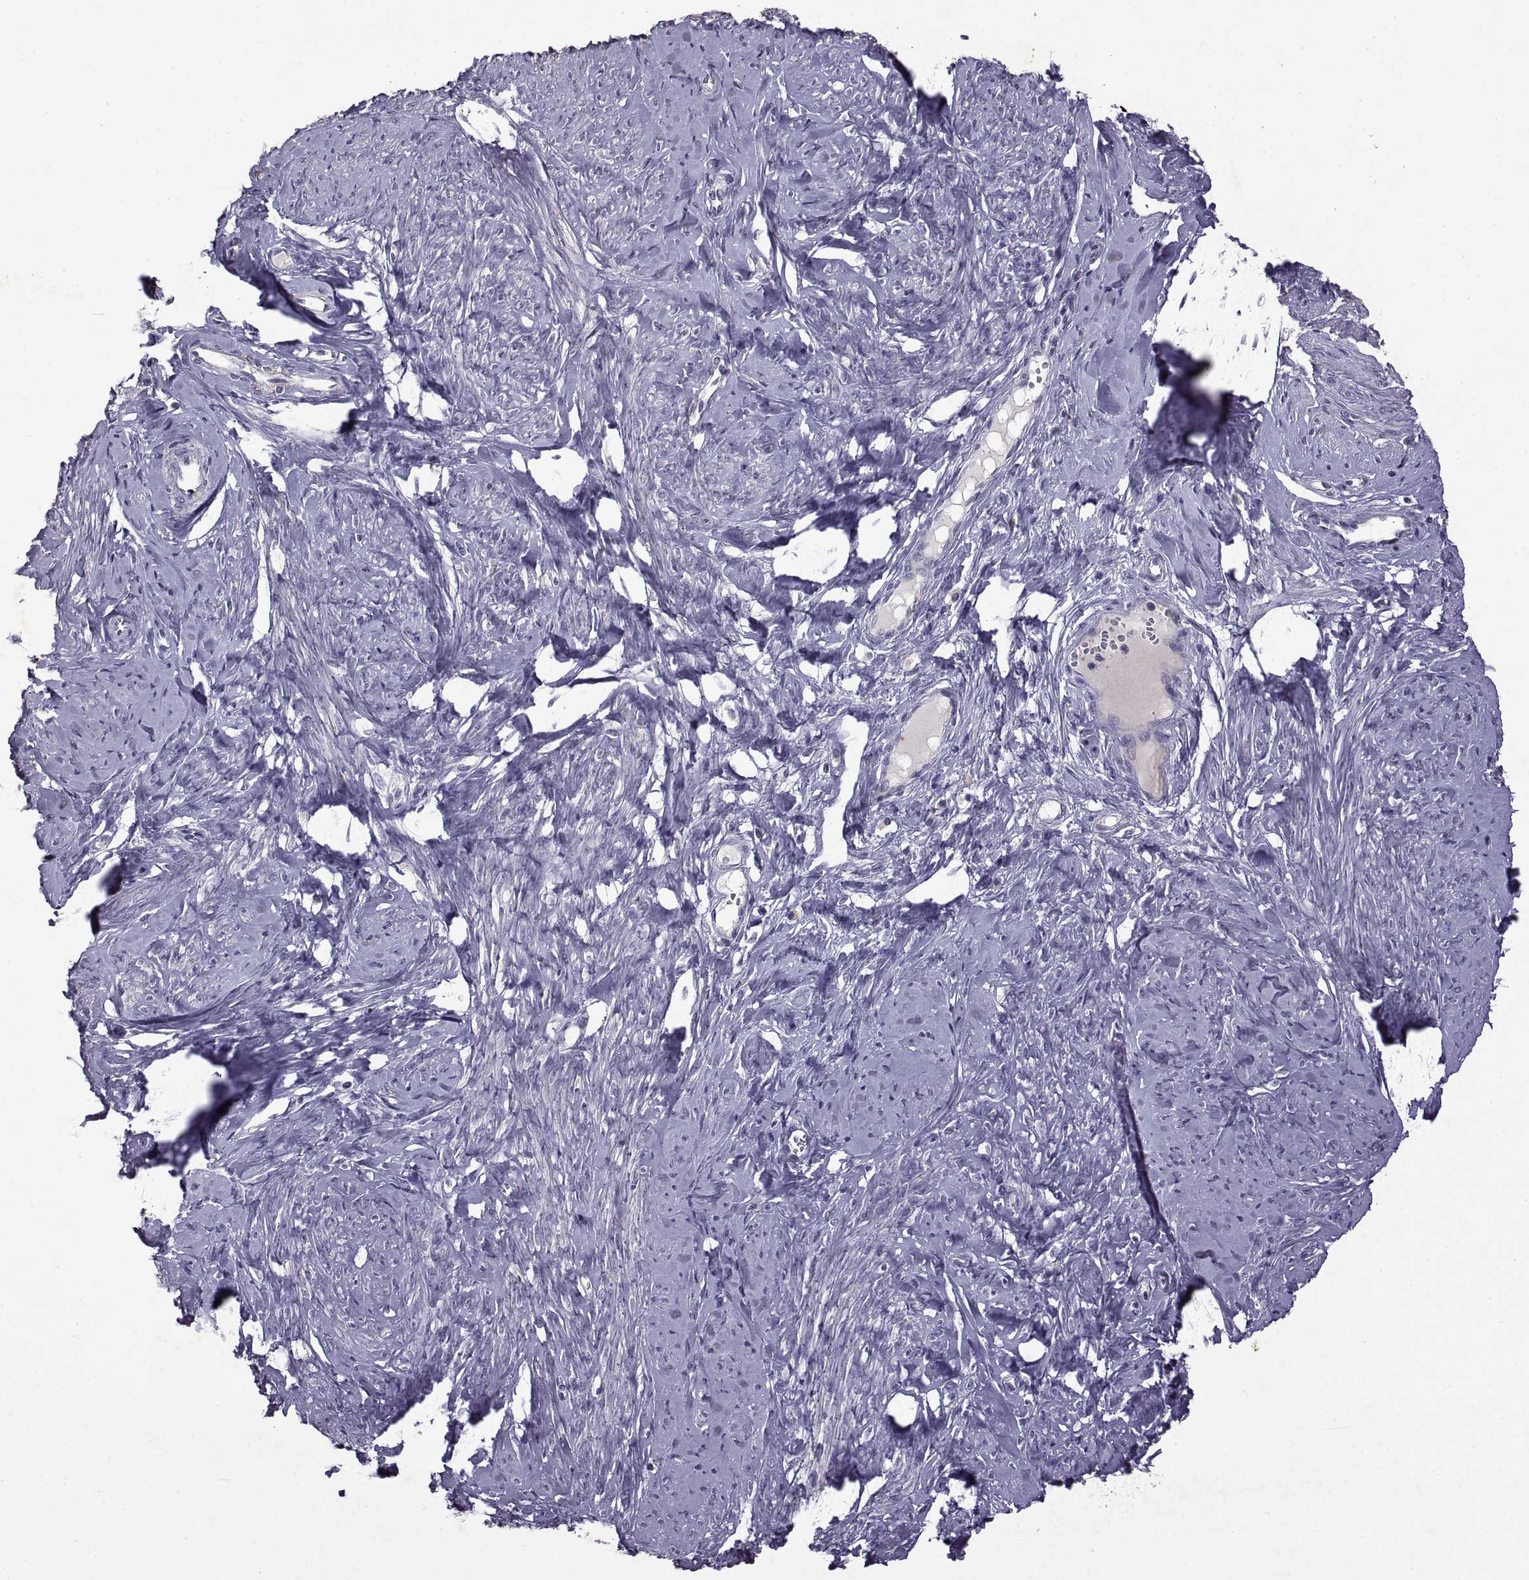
{"staining": {"intensity": "negative", "quantity": "none", "location": "none"}, "tissue": "smooth muscle", "cell_type": "Smooth muscle cells", "image_type": "normal", "snomed": [{"axis": "morphology", "description": "Normal tissue, NOS"}, {"axis": "topography", "description": "Smooth muscle"}], "caption": "IHC of normal human smooth muscle displays no positivity in smooth muscle cells.", "gene": "DEFB136", "patient": {"sex": "female", "age": 48}}